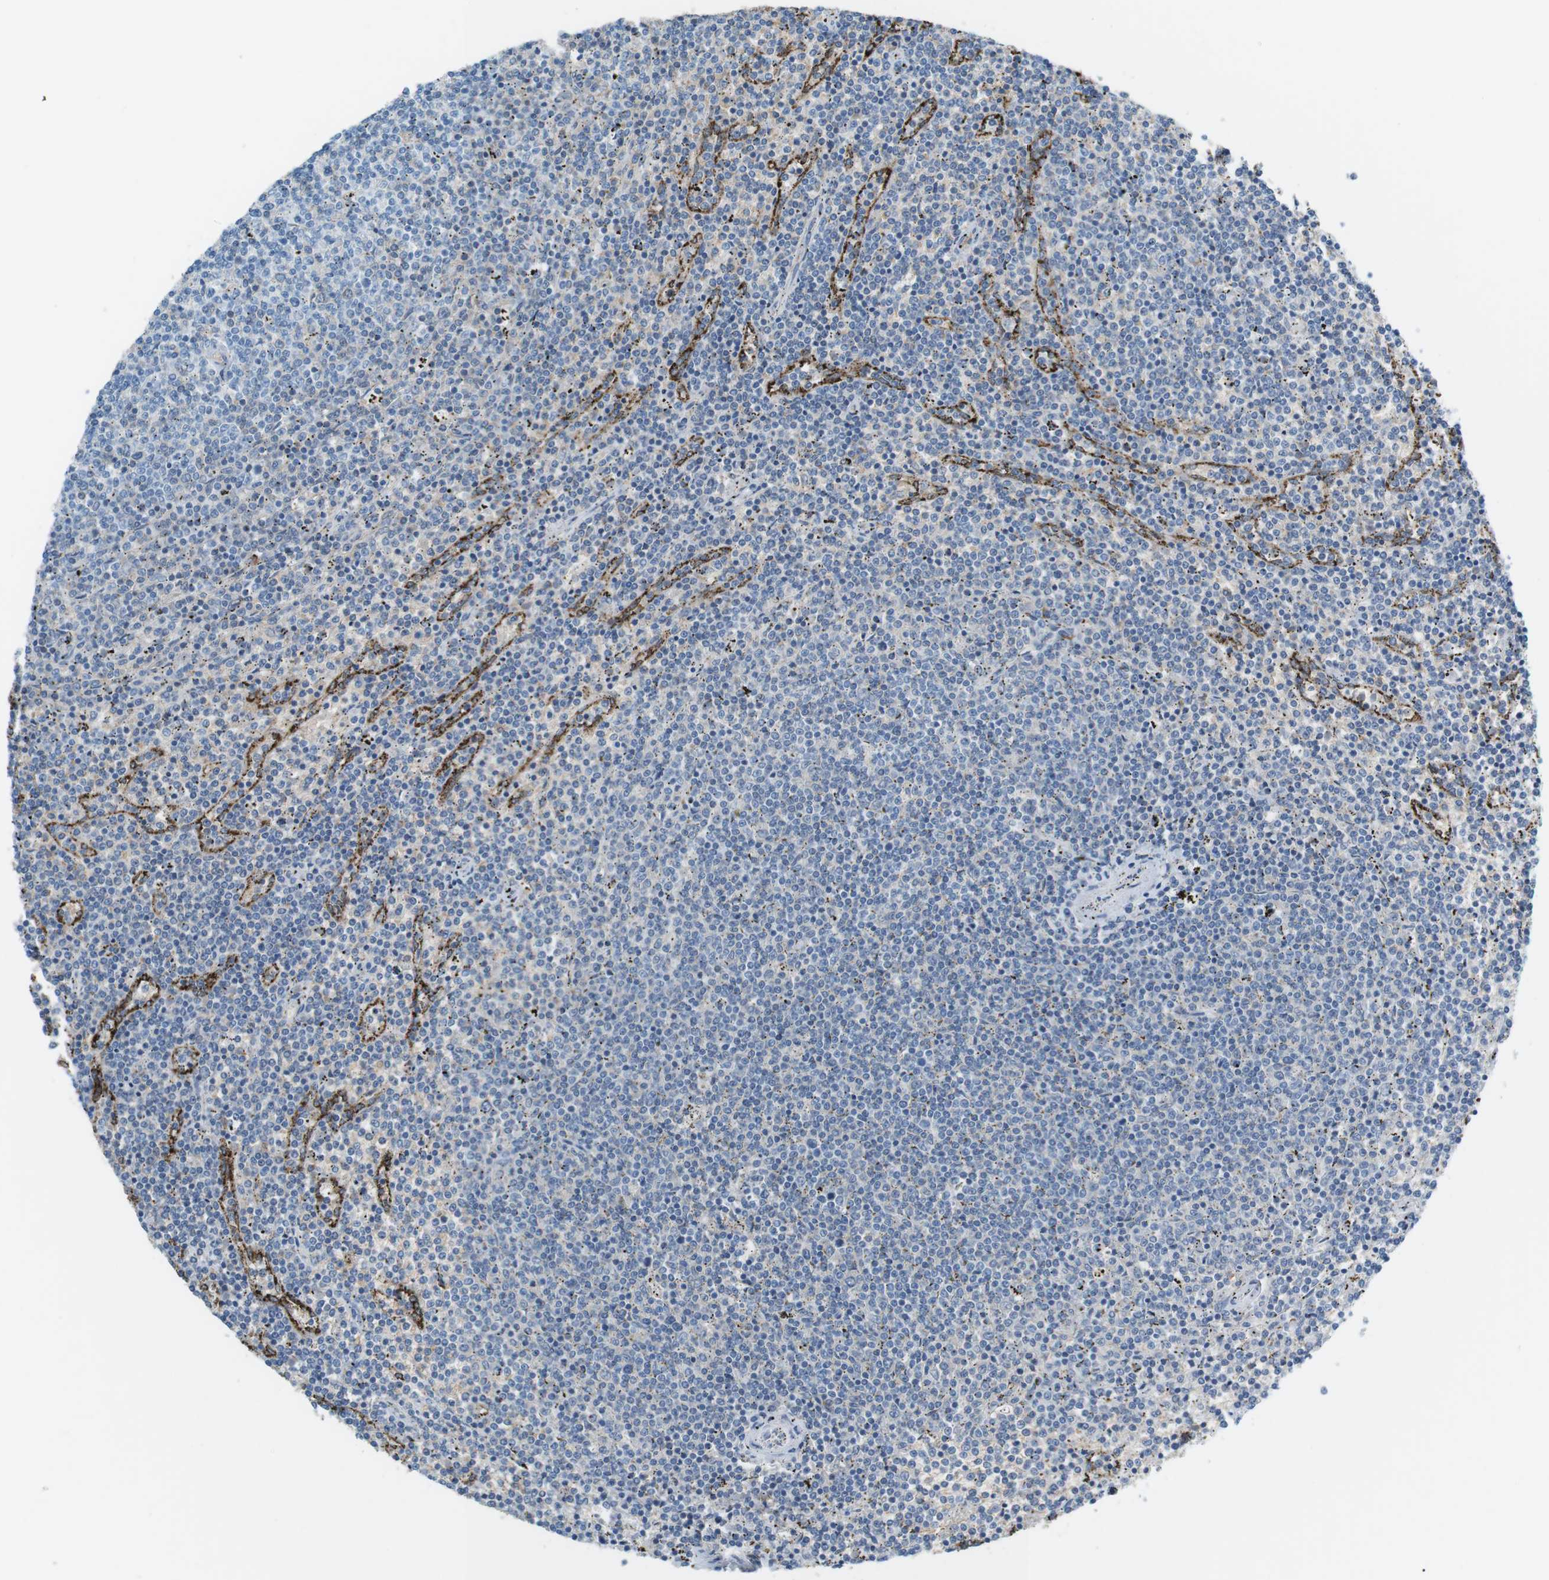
{"staining": {"intensity": "negative", "quantity": "none", "location": "none"}, "tissue": "lymphoma", "cell_type": "Tumor cells", "image_type": "cancer", "snomed": [{"axis": "morphology", "description": "Malignant lymphoma, non-Hodgkin's type, Low grade"}, {"axis": "topography", "description": "Spleen"}], "caption": "Immunohistochemical staining of human low-grade malignant lymphoma, non-Hodgkin's type reveals no significant positivity in tumor cells.", "gene": "VAMP1", "patient": {"sex": "female", "age": 50}}